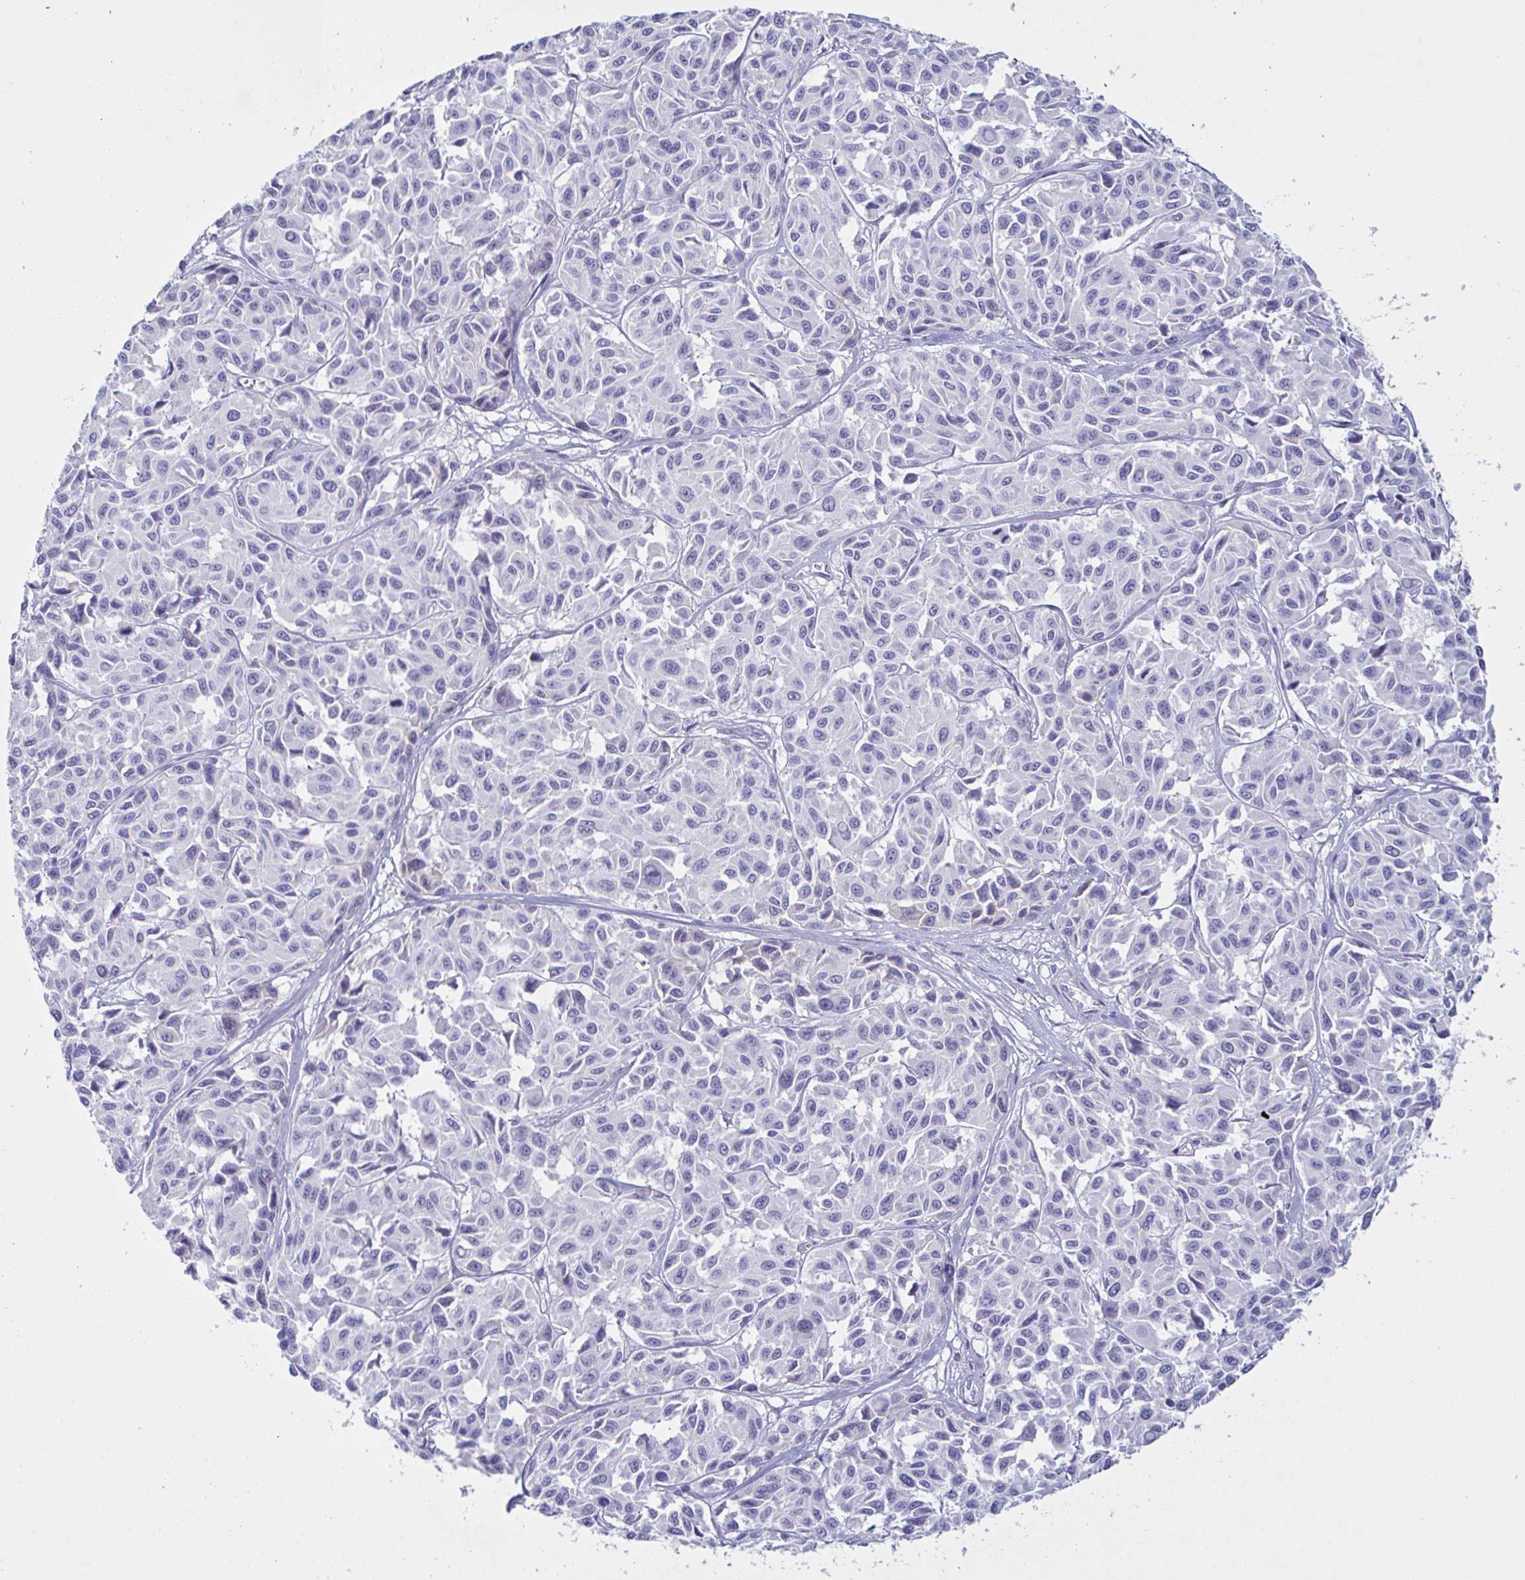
{"staining": {"intensity": "negative", "quantity": "none", "location": "none"}, "tissue": "melanoma", "cell_type": "Tumor cells", "image_type": "cancer", "snomed": [{"axis": "morphology", "description": "Malignant melanoma, NOS"}, {"axis": "topography", "description": "Skin"}], "caption": "The IHC histopathology image has no significant expression in tumor cells of malignant melanoma tissue. (Brightfield microscopy of DAB (3,3'-diaminobenzidine) immunohistochemistry at high magnification).", "gene": "SAA4", "patient": {"sex": "female", "age": 66}}